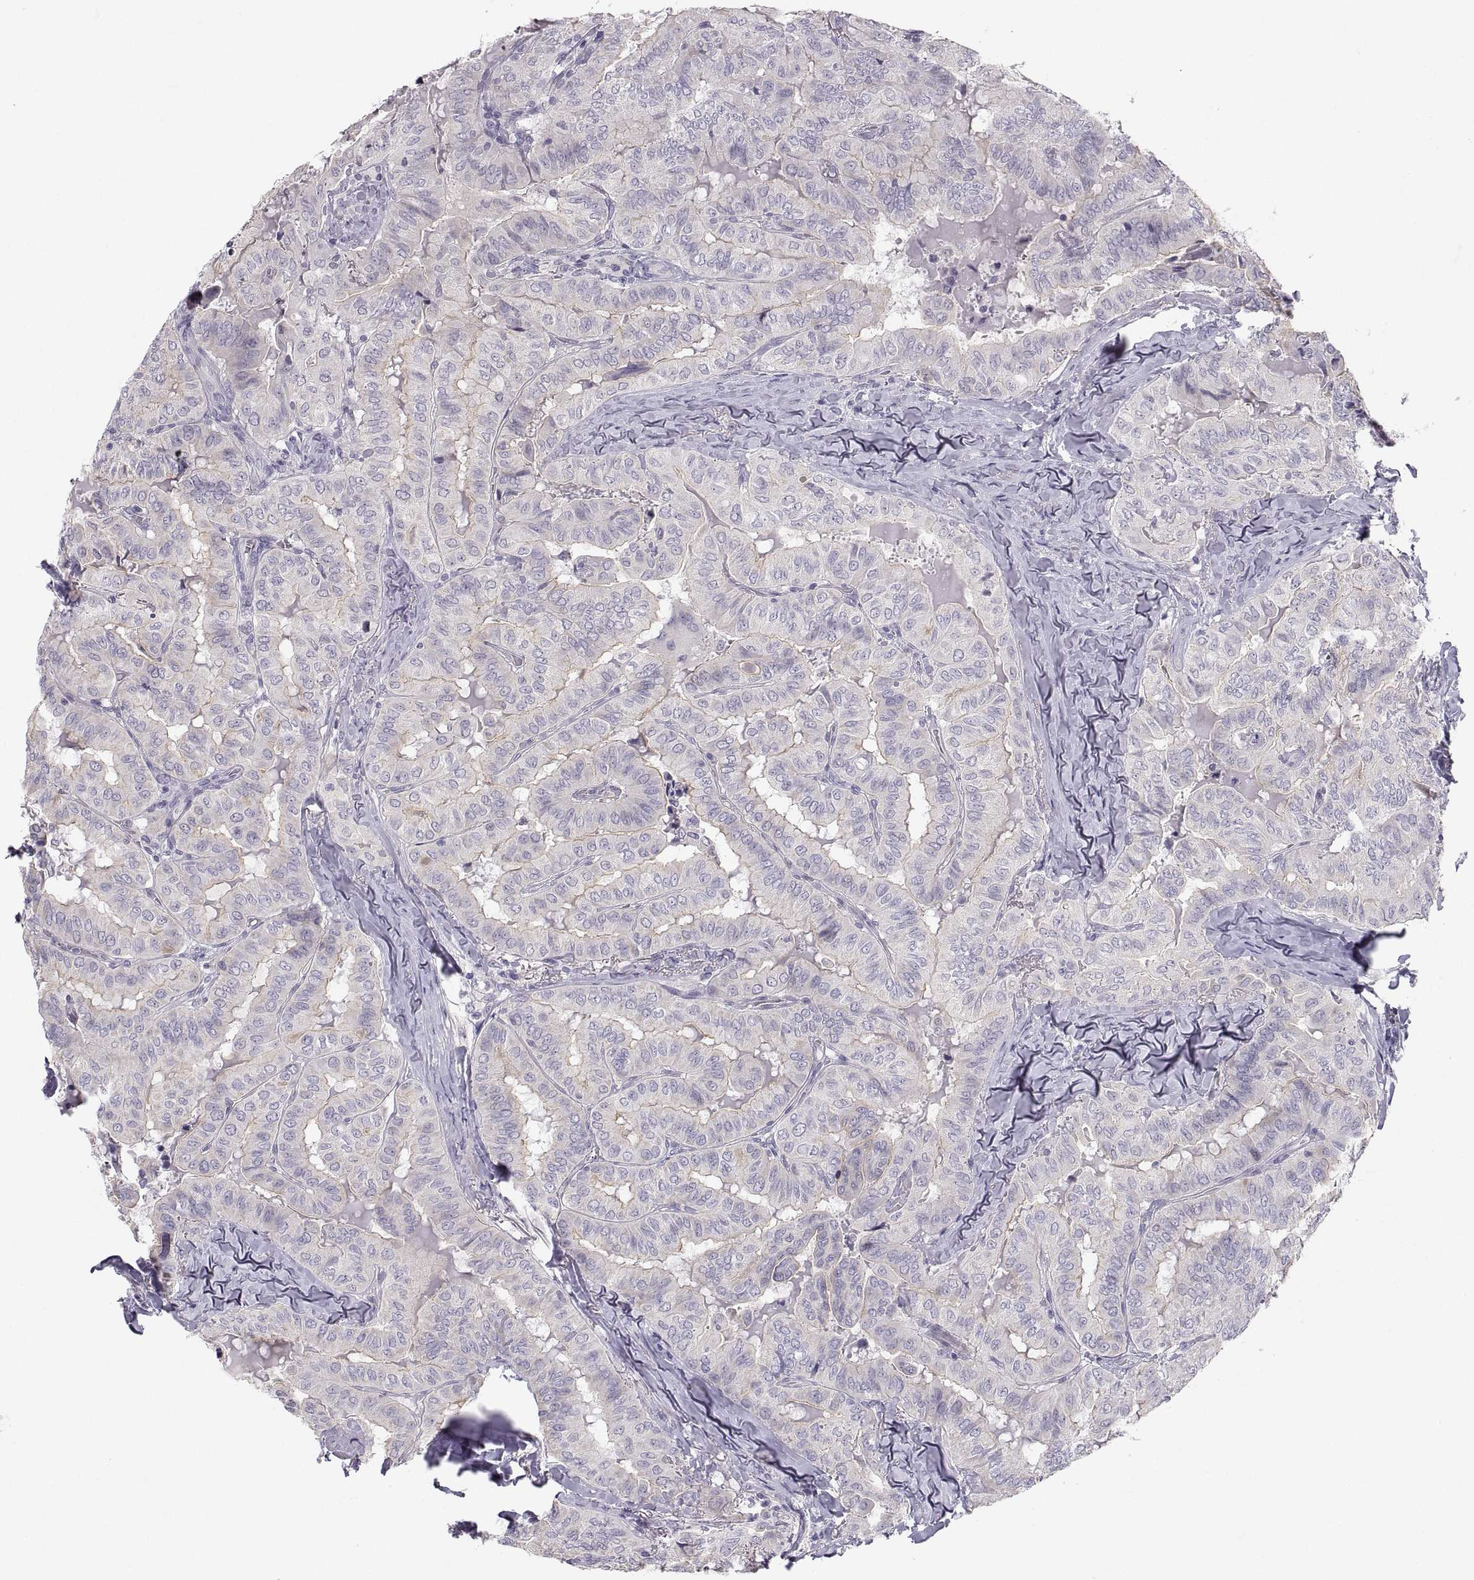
{"staining": {"intensity": "weak", "quantity": "25%-75%", "location": "cytoplasmic/membranous"}, "tissue": "thyroid cancer", "cell_type": "Tumor cells", "image_type": "cancer", "snomed": [{"axis": "morphology", "description": "Papillary adenocarcinoma, NOS"}, {"axis": "topography", "description": "Thyroid gland"}], "caption": "Immunohistochemical staining of human thyroid cancer (papillary adenocarcinoma) displays low levels of weak cytoplasmic/membranous expression in approximately 25%-75% of tumor cells.", "gene": "ZNF185", "patient": {"sex": "female", "age": 68}}